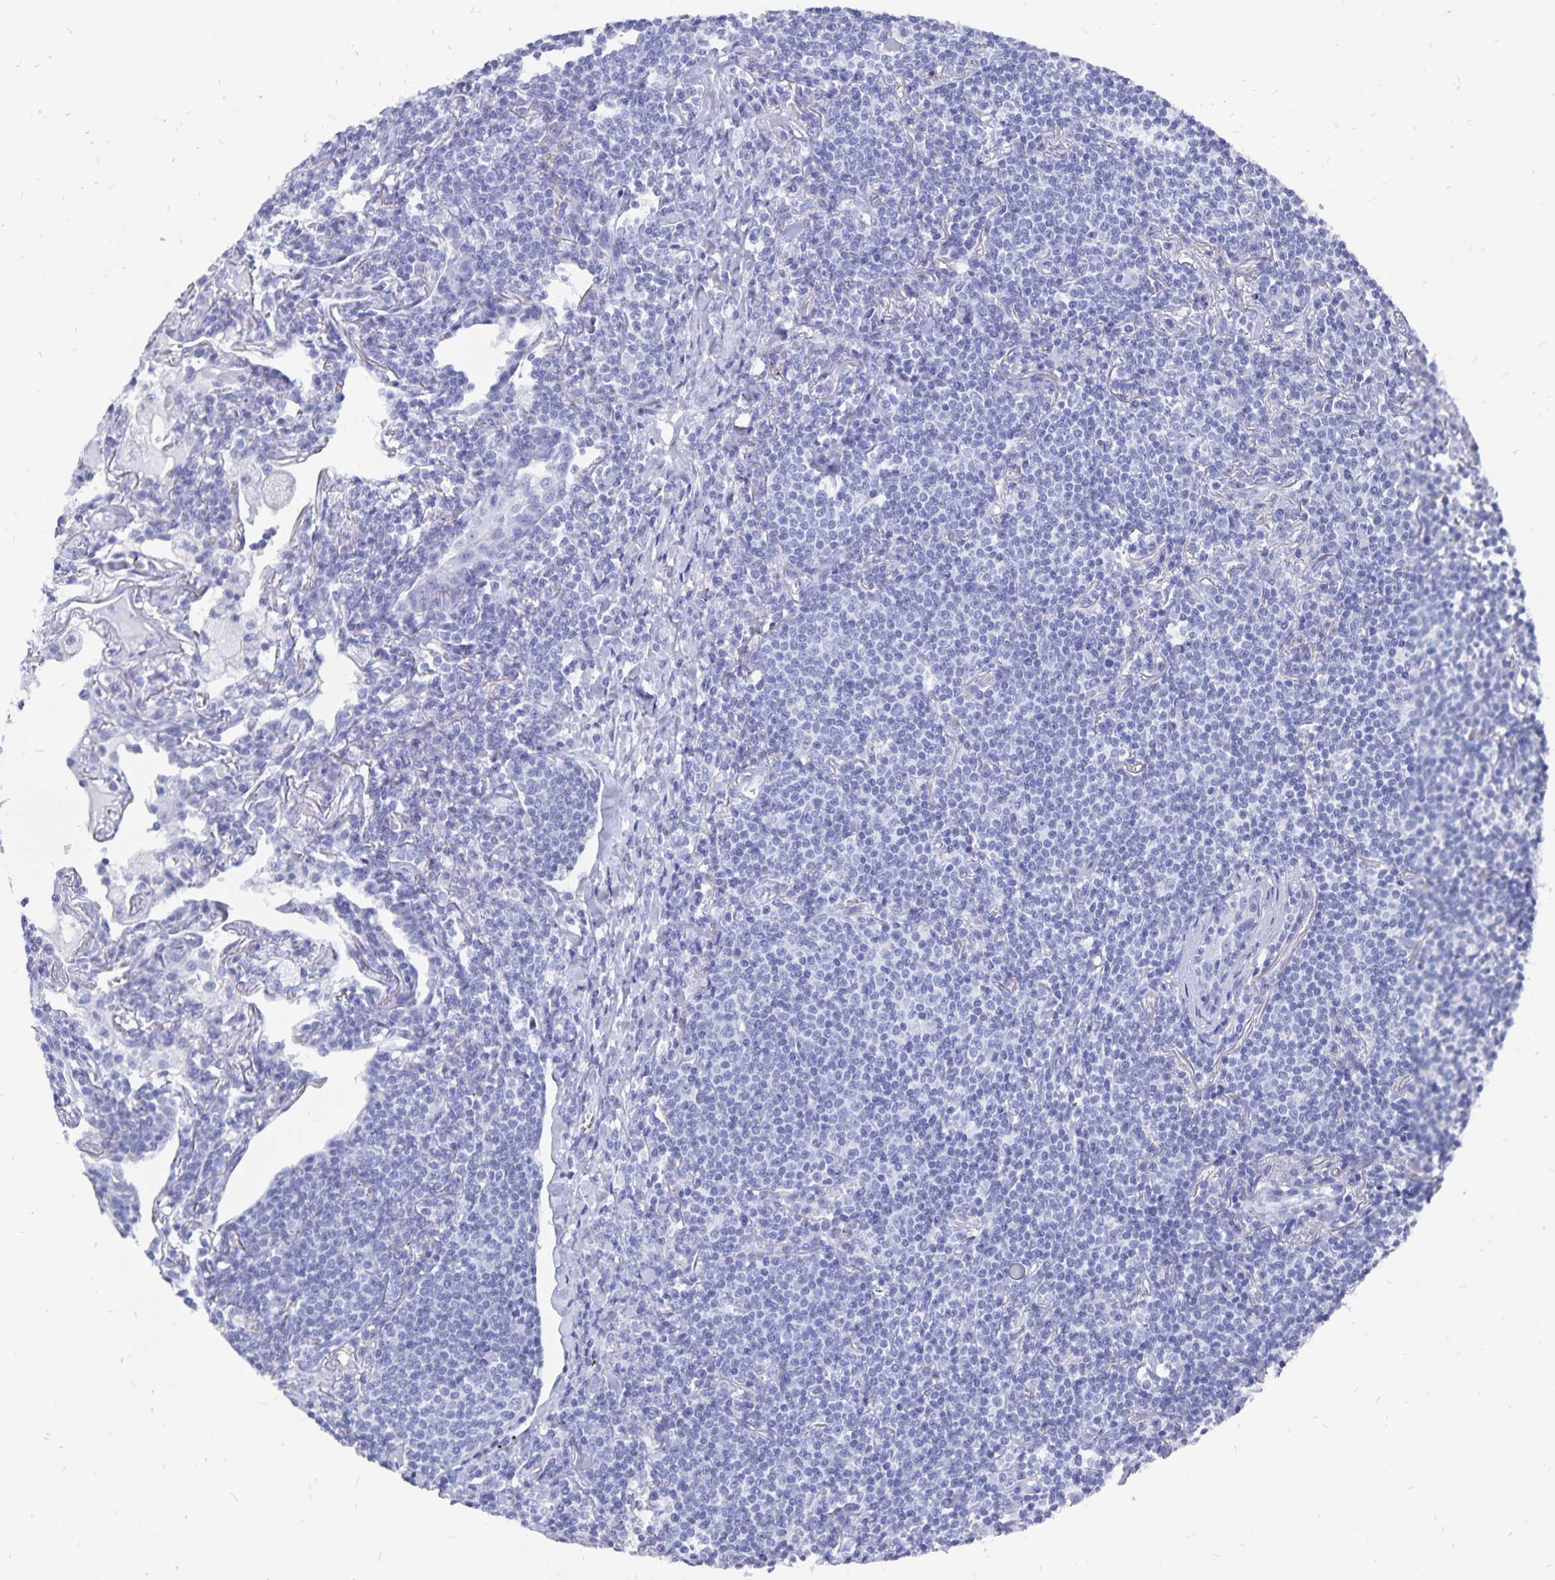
{"staining": {"intensity": "negative", "quantity": "none", "location": "none"}, "tissue": "lymphoma", "cell_type": "Tumor cells", "image_type": "cancer", "snomed": [{"axis": "morphology", "description": "Malignant lymphoma, non-Hodgkin's type, Low grade"}, {"axis": "topography", "description": "Lung"}], "caption": "This is an immunohistochemistry micrograph of low-grade malignant lymphoma, non-Hodgkin's type. There is no expression in tumor cells.", "gene": "ADH1A", "patient": {"sex": "female", "age": 71}}